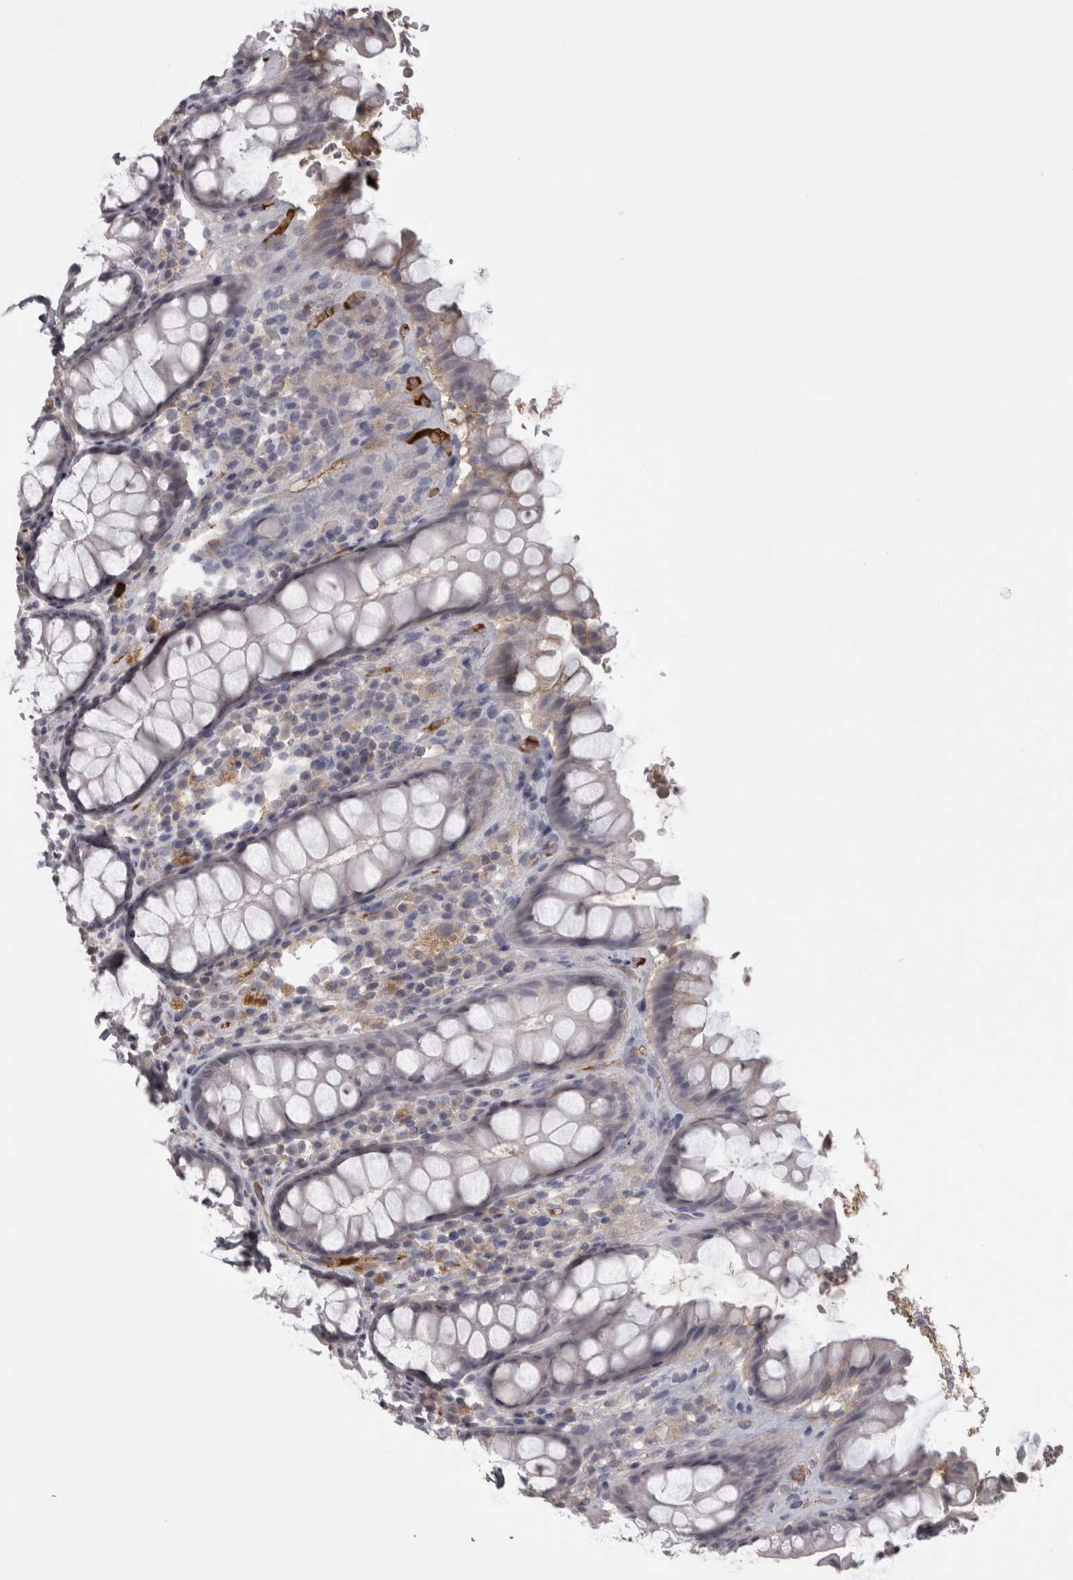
{"staining": {"intensity": "weak", "quantity": "<25%", "location": "cytoplasmic/membranous"}, "tissue": "rectum", "cell_type": "Glandular cells", "image_type": "normal", "snomed": [{"axis": "morphology", "description": "Normal tissue, NOS"}, {"axis": "topography", "description": "Rectum"}], "caption": "Immunohistochemistry (IHC) histopathology image of unremarkable human rectum stained for a protein (brown), which demonstrates no positivity in glandular cells. Brightfield microscopy of IHC stained with DAB (3,3'-diaminobenzidine) (brown) and hematoxylin (blue), captured at high magnification.", "gene": "SAA4", "patient": {"sex": "male", "age": 64}}